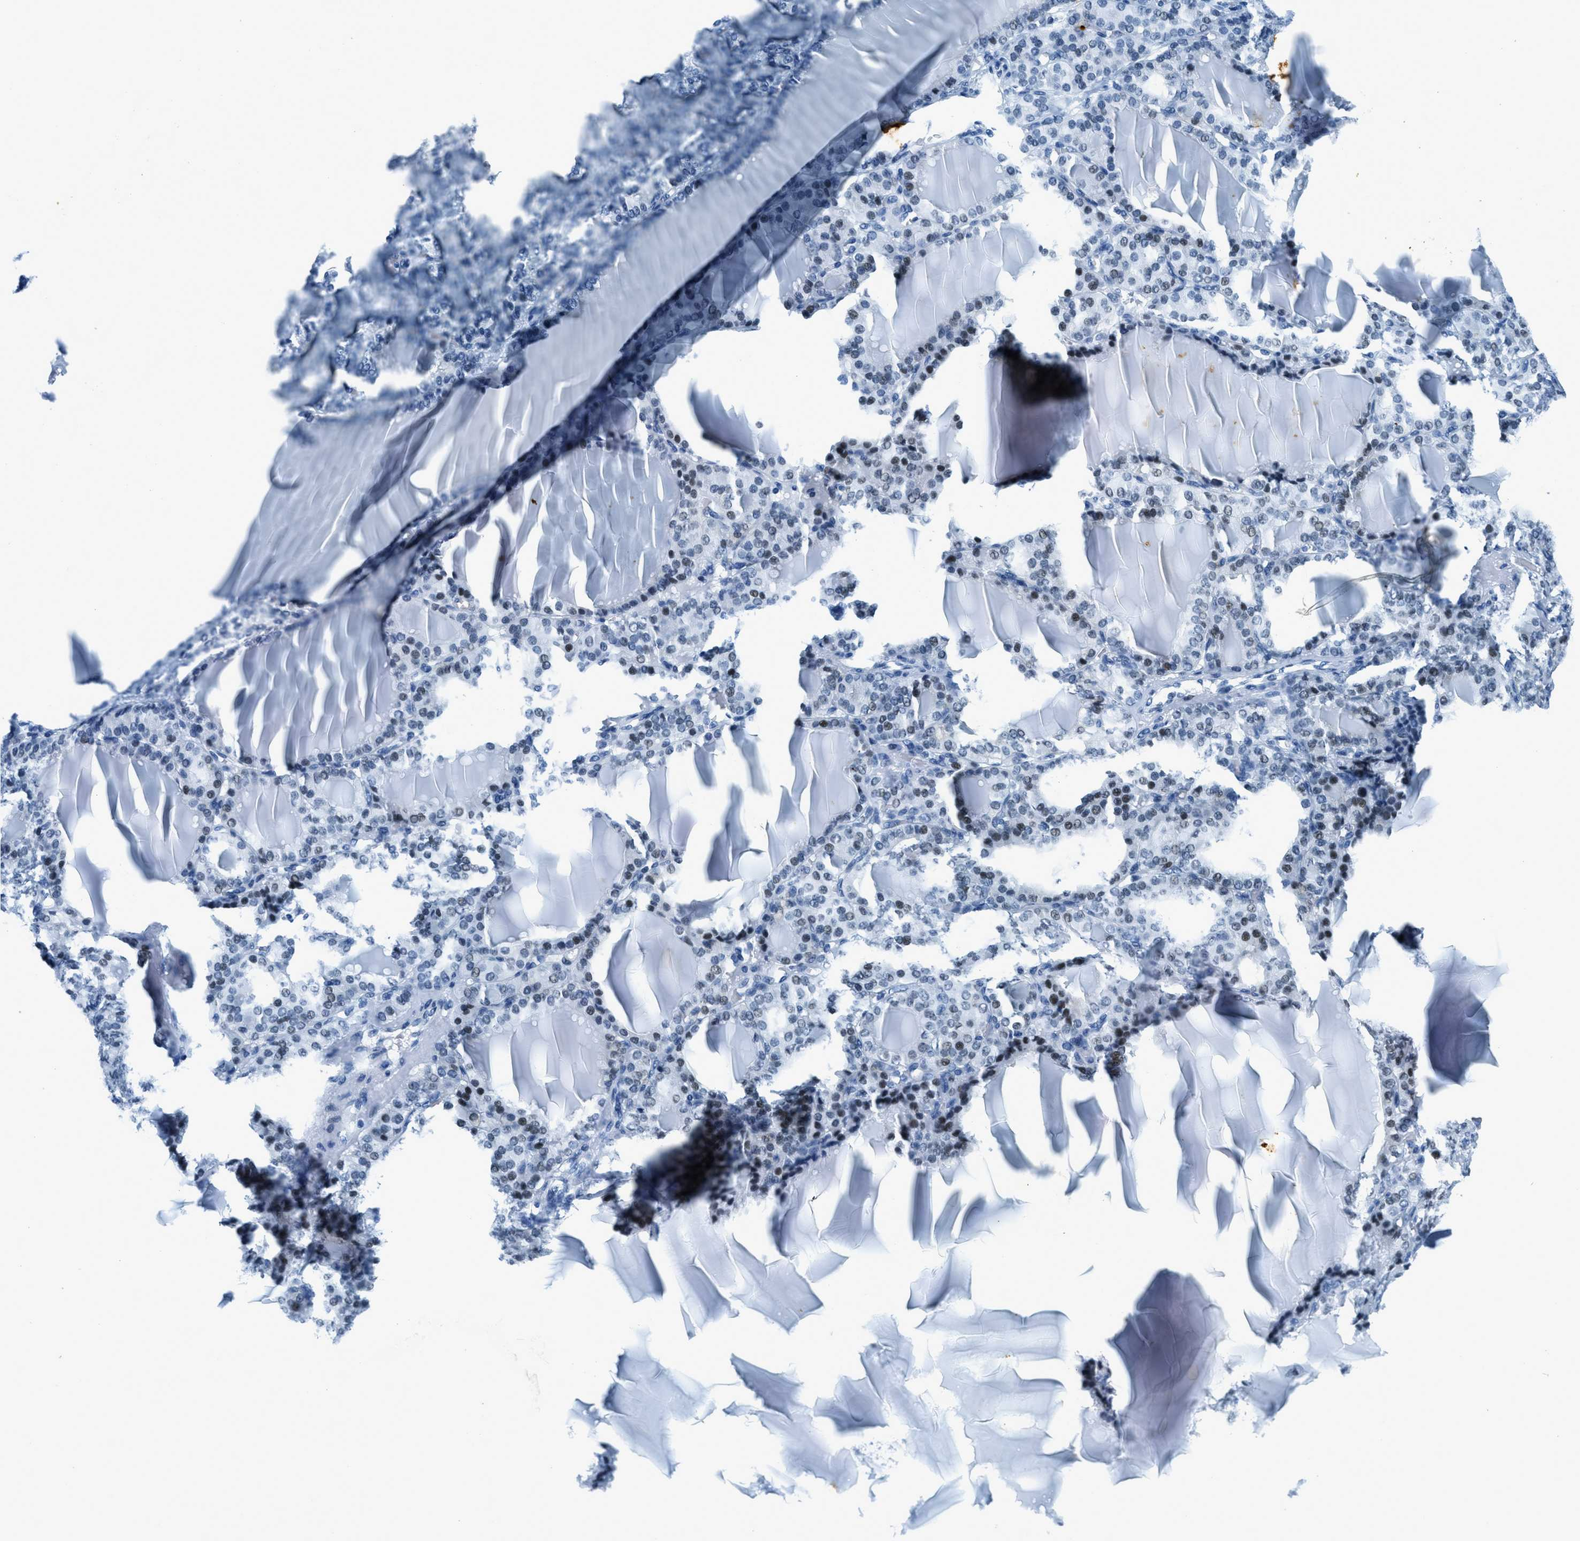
{"staining": {"intensity": "moderate", "quantity": "25%-75%", "location": "nuclear"}, "tissue": "thyroid gland", "cell_type": "Glandular cells", "image_type": "normal", "snomed": [{"axis": "morphology", "description": "Normal tissue, NOS"}, {"axis": "topography", "description": "Thyroid gland"}], "caption": "This is an image of immunohistochemistry staining of unremarkable thyroid gland, which shows moderate positivity in the nuclear of glandular cells.", "gene": "PLA2G2A", "patient": {"sex": "female", "age": 28}}